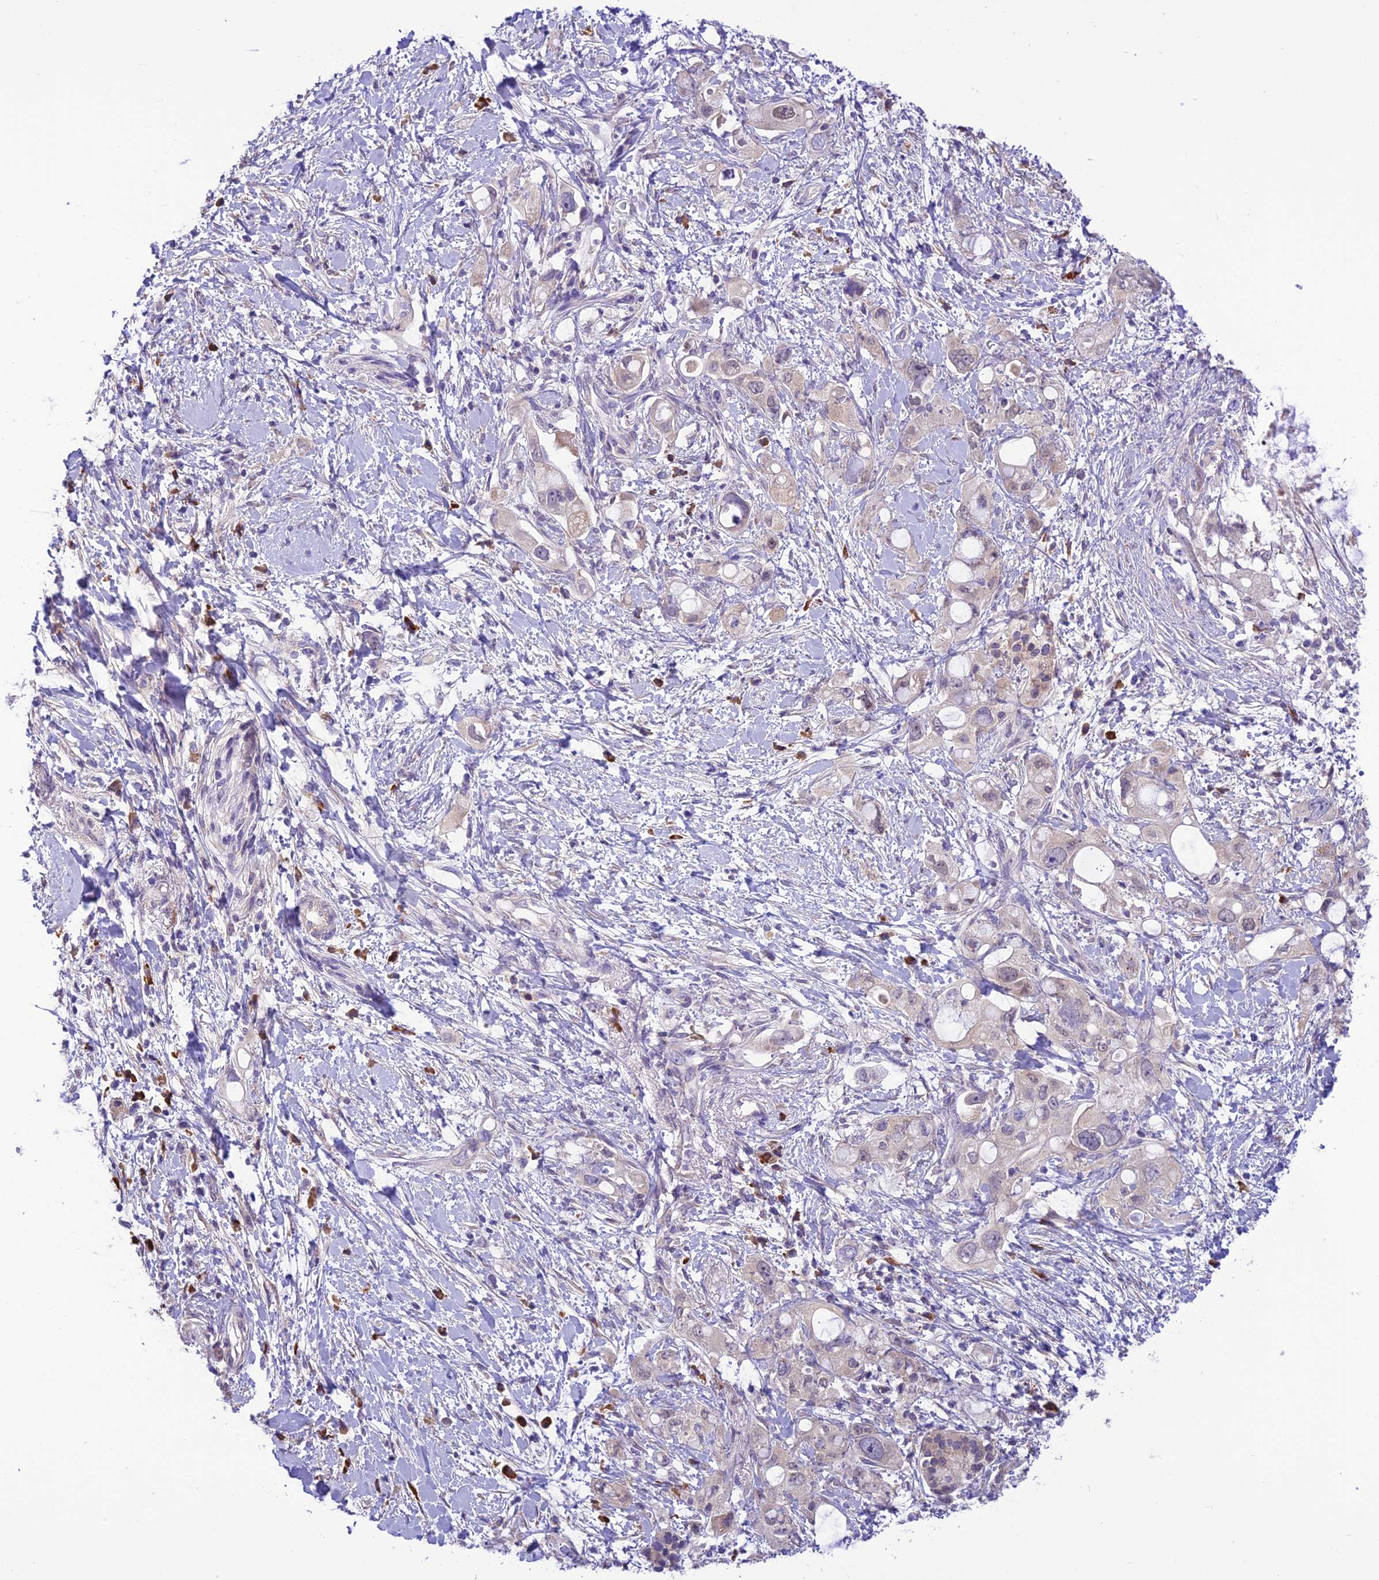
{"staining": {"intensity": "negative", "quantity": "none", "location": "none"}, "tissue": "pancreatic cancer", "cell_type": "Tumor cells", "image_type": "cancer", "snomed": [{"axis": "morphology", "description": "Adenocarcinoma, NOS"}, {"axis": "topography", "description": "Pancreas"}], "caption": "This is an IHC image of human adenocarcinoma (pancreatic). There is no positivity in tumor cells.", "gene": "RNF126", "patient": {"sex": "female", "age": 56}}